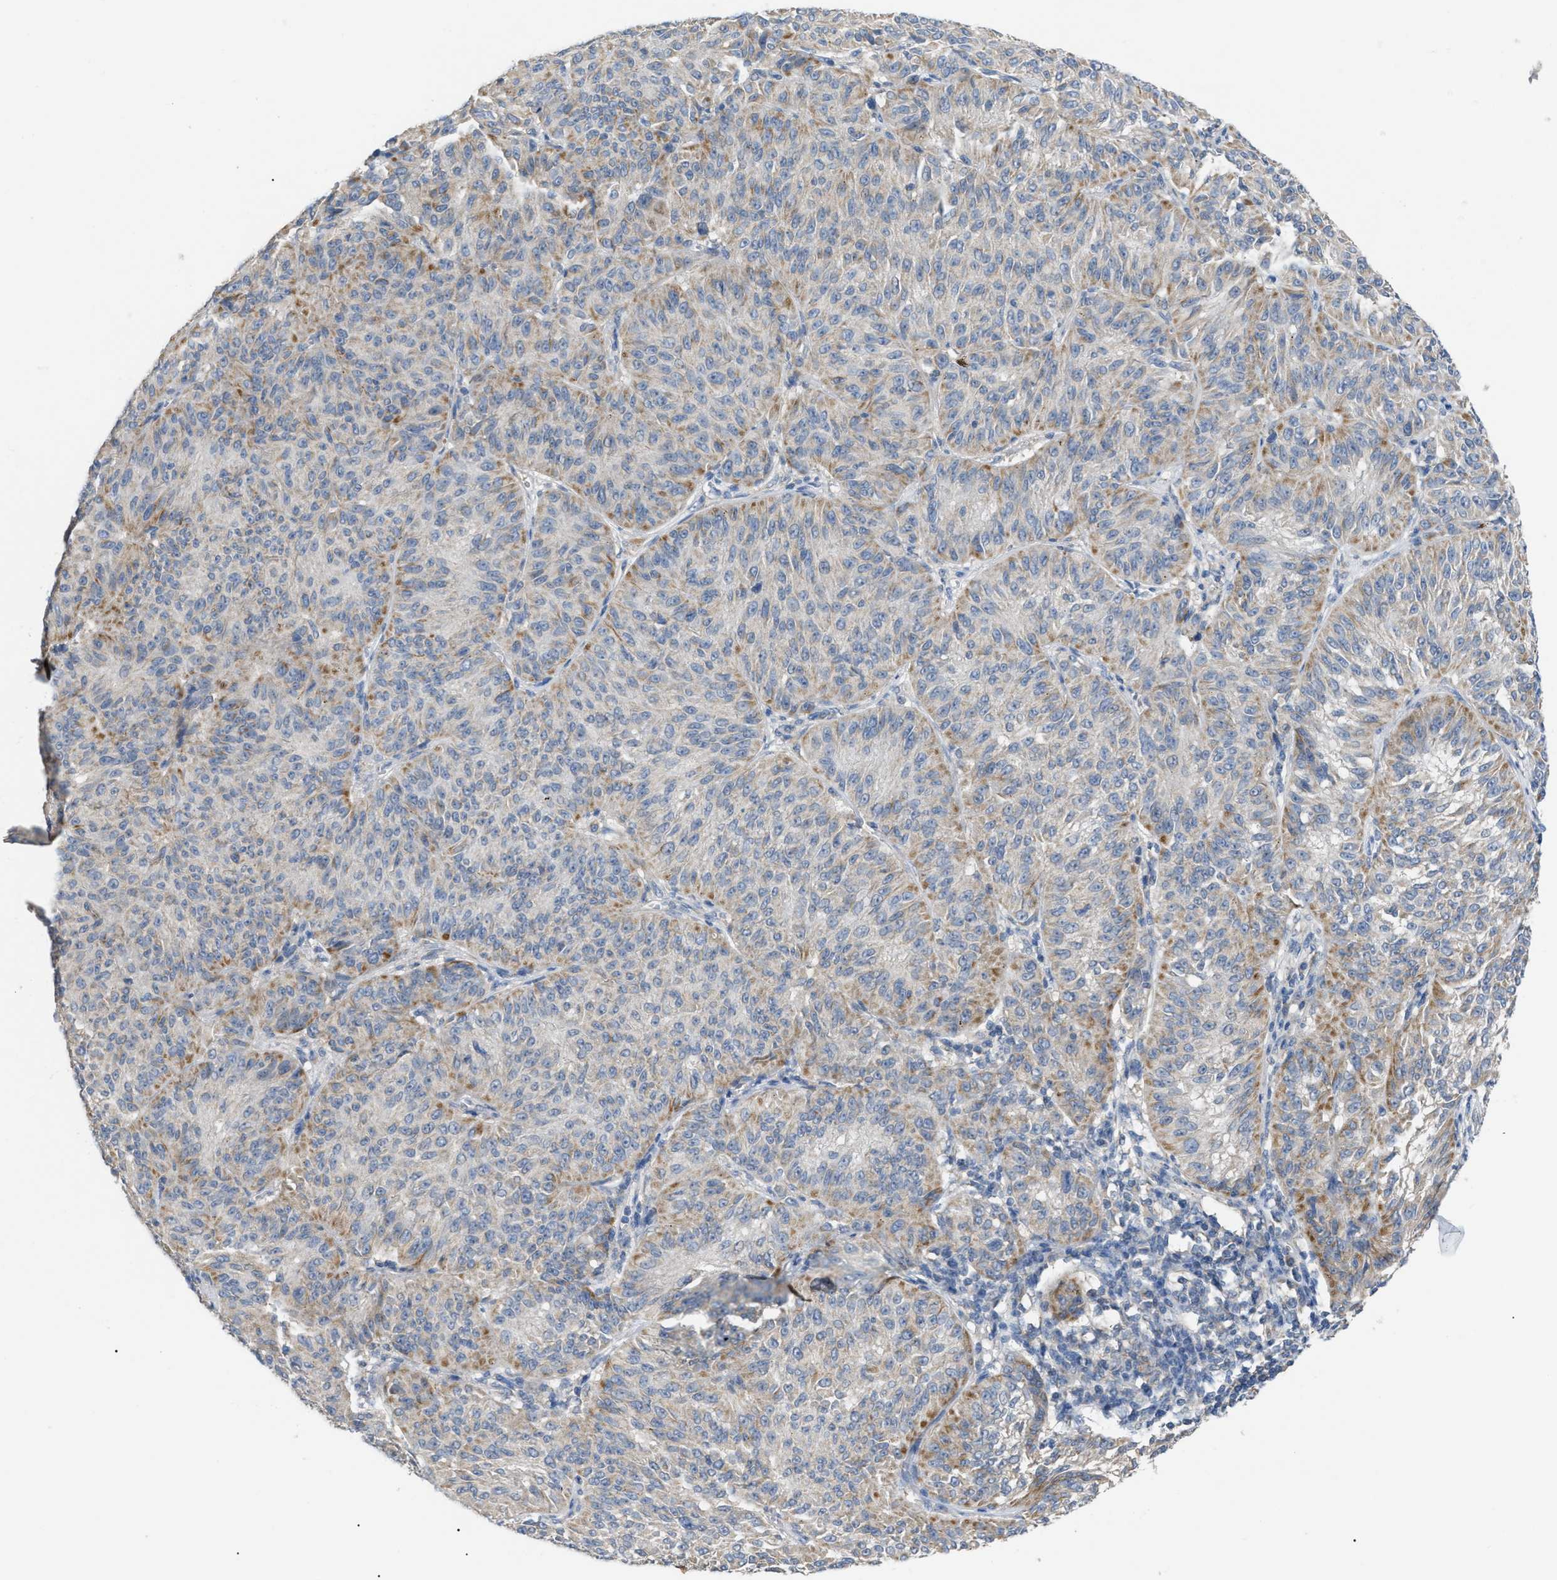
{"staining": {"intensity": "moderate", "quantity": "<25%", "location": "cytoplasmic/membranous"}, "tissue": "melanoma", "cell_type": "Tumor cells", "image_type": "cancer", "snomed": [{"axis": "morphology", "description": "Malignant melanoma, NOS"}, {"axis": "topography", "description": "Skin"}], "caption": "Malignant melanoma stained for a protein (brown) displays moderate cytoplasmic/membranous positive positivity in approximately <25% of tumor cells.", "gene": "DHX58", "patient": {"sex": "female", "age": 72}}